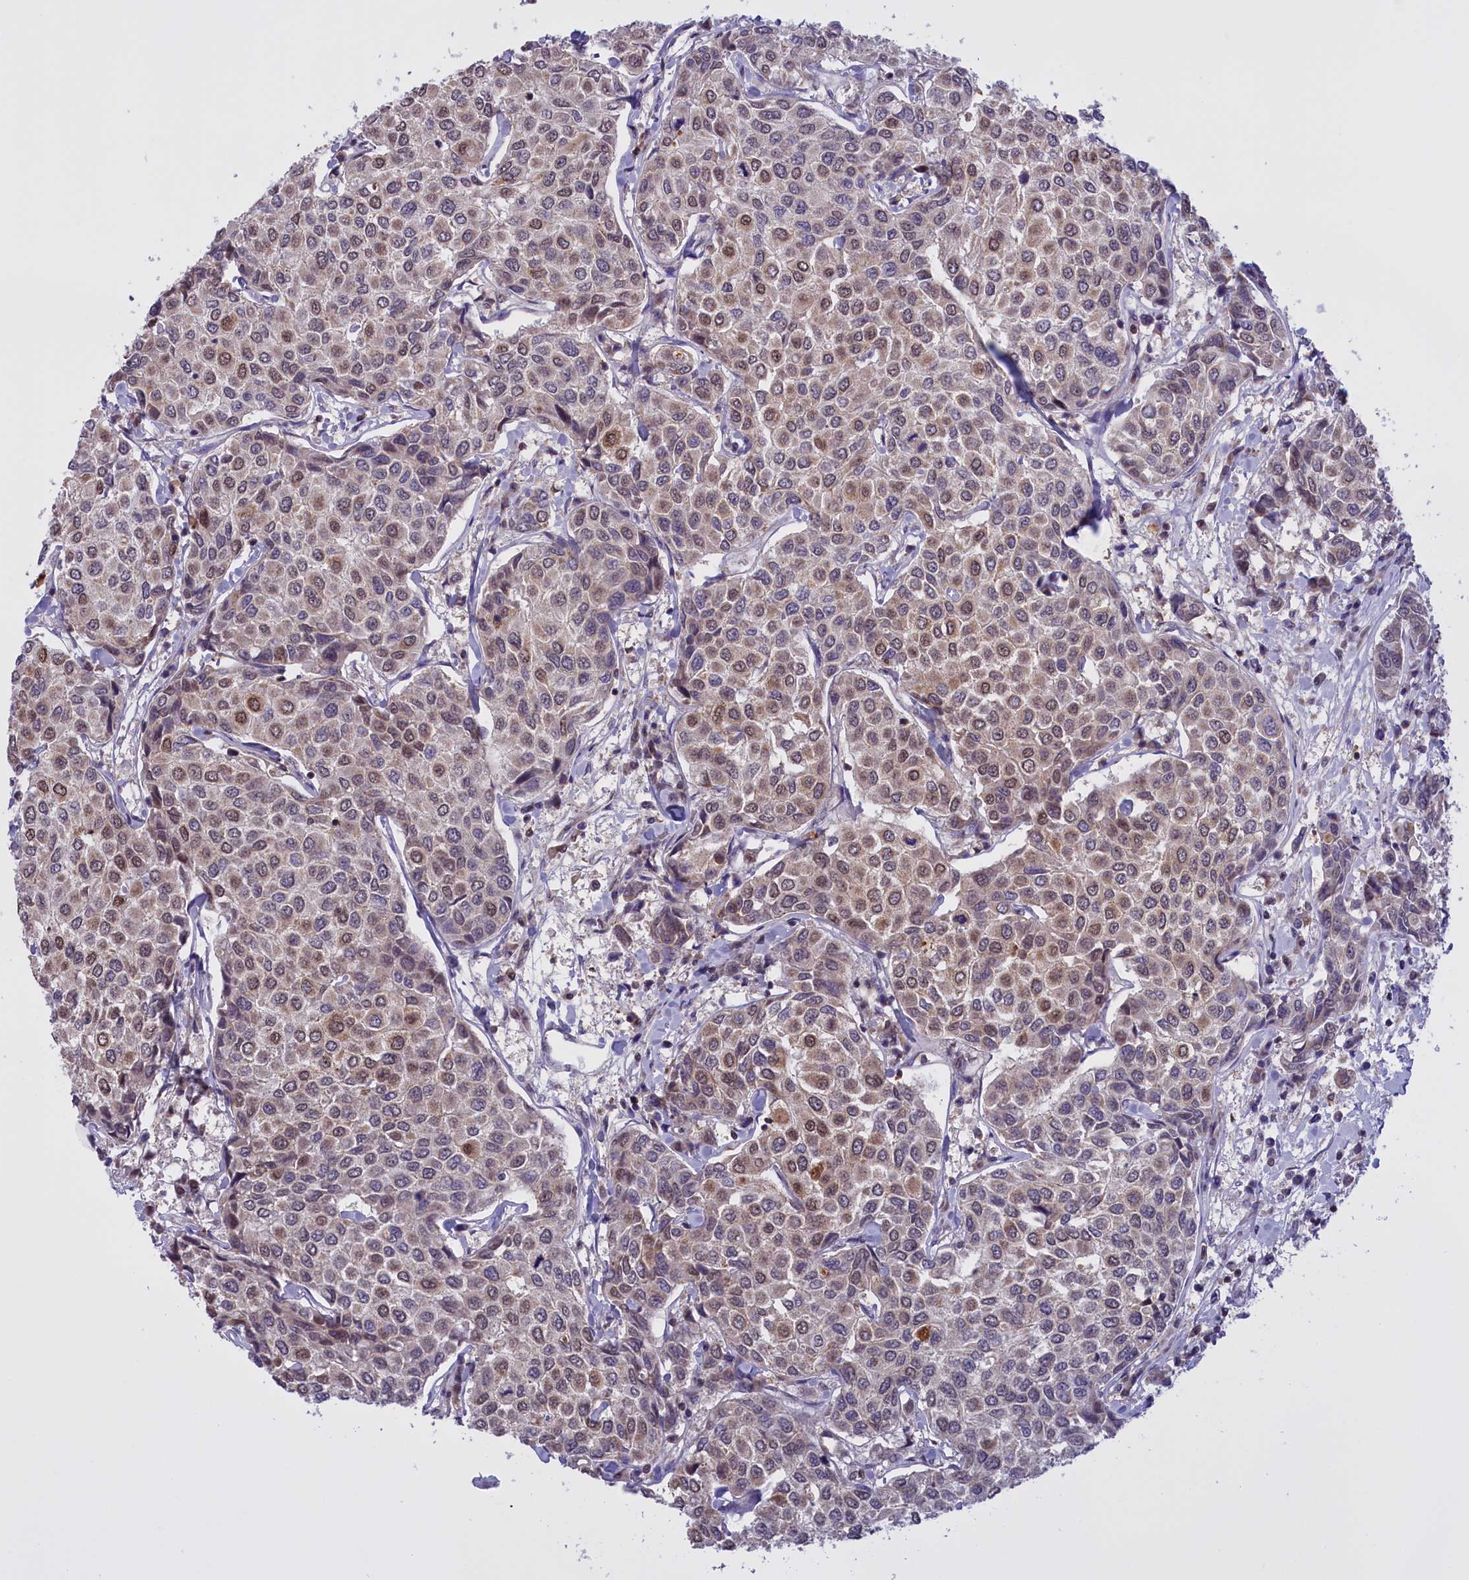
{"staining": {"intensity": "weak", "quantity": "25%-75%", "location": "cytoplasmic/membranous,nuclear"}, "tissue": "breast cancer", "cell_type": "Tumor cells", "image_type": "cancer", "snomed": [{"axis": "morphology", "description": "Duct carcinoma"}, {"axis": "topography", "description": "Breast"}], "caption": "The immunohistochemical stain shows weak cytoplasmic/membranous and nuclear staining in tumor cells of breast intraductal carcinoma tissue.", "gene": "IZUMO2", "patient": {"sex": "female", "age": 55}}